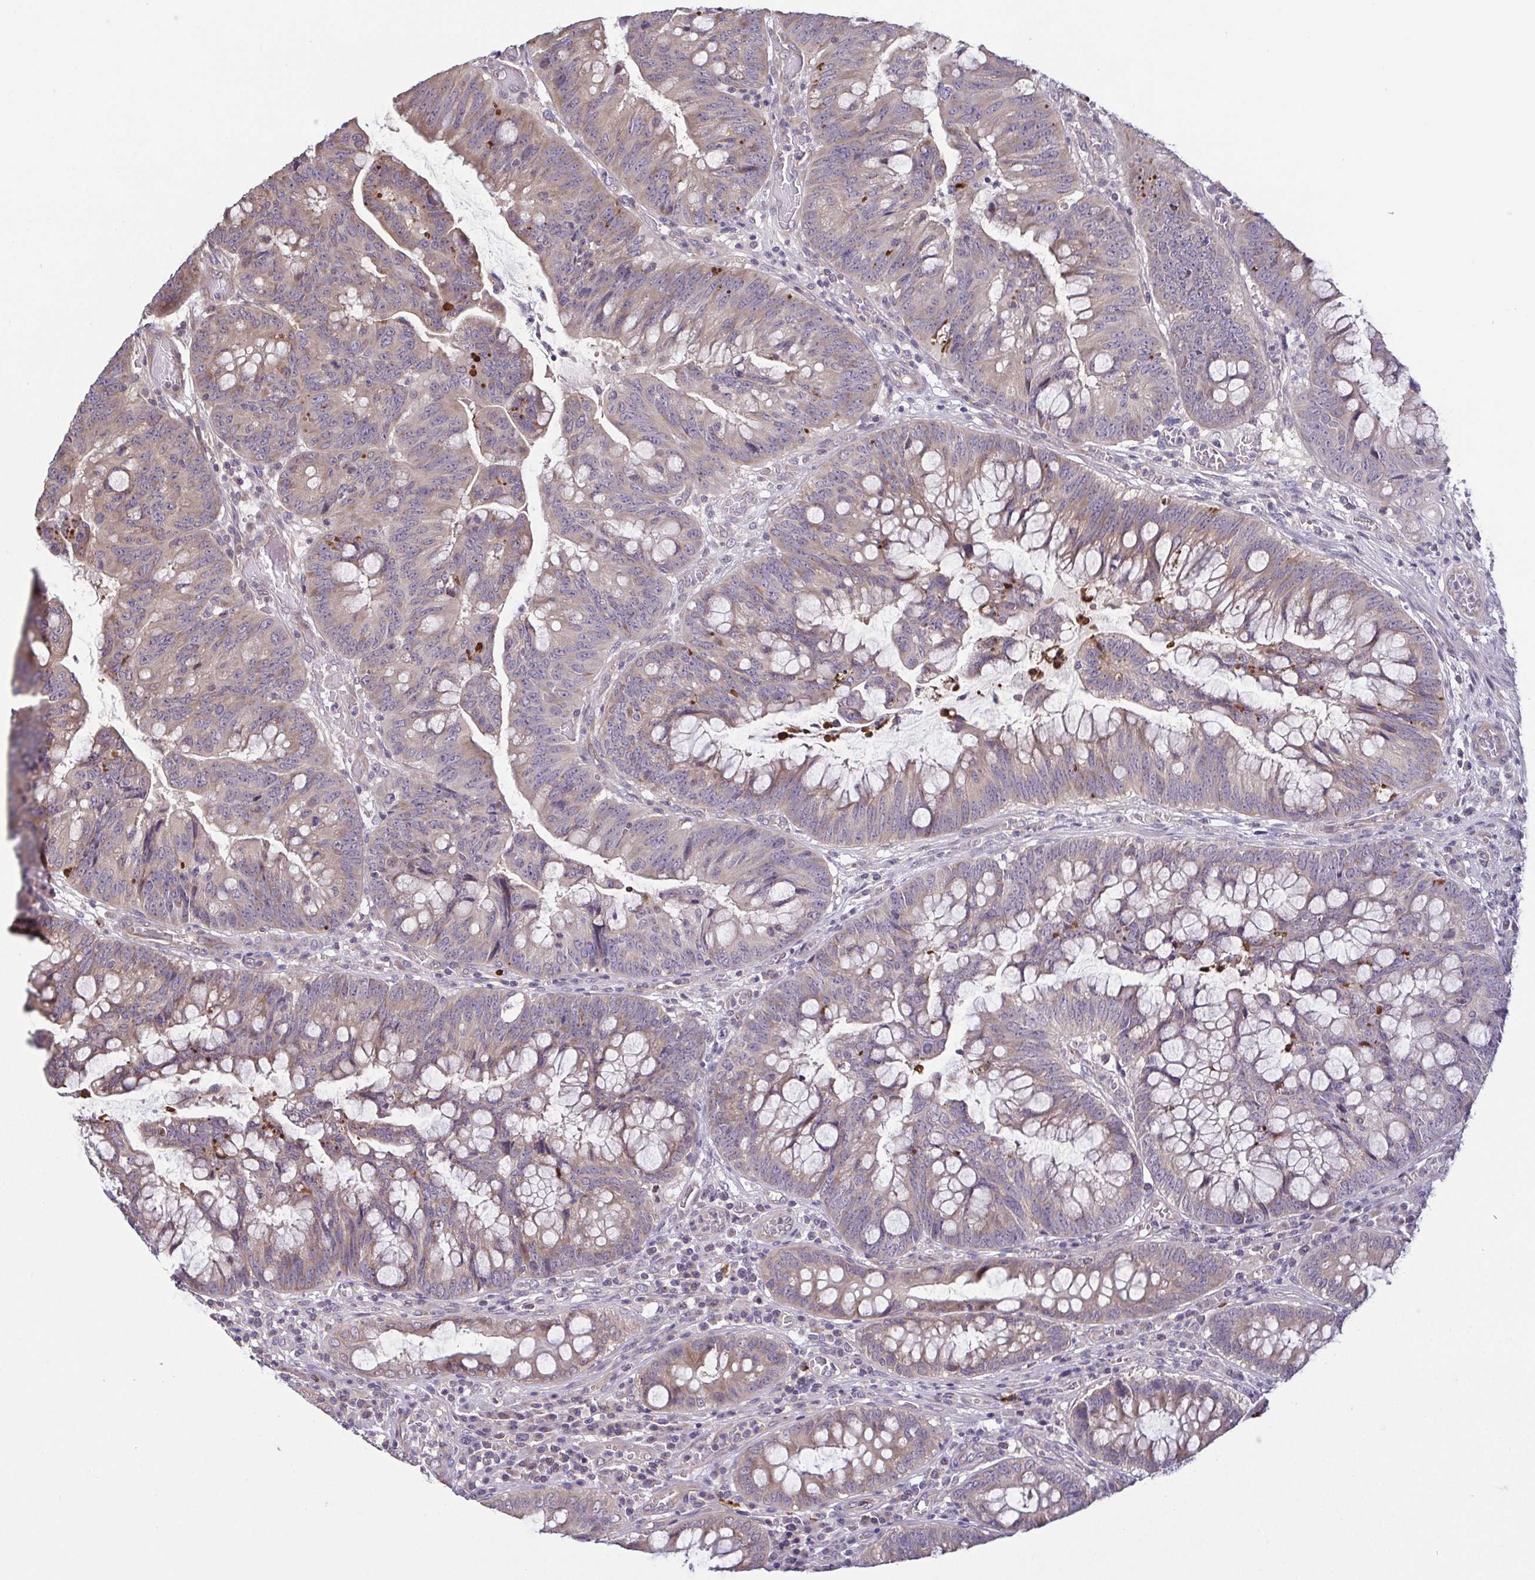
{"staining": {"intensity": "weak", "quantity": "25%-75%", "location": "cytoplasmic/membranous"}, "tissue": "colorectal cancer", "cell_type": "Tumor cells", "image_type": "cancer", "snomed": [{"axis": "morphology", "description": "Adenocarcinoma, NOS"}, {"axis": "topography", "description": "Colon"}], "caption": "Colorectal cancer (adenocarcinoma) stained for a protein (brown) displays weak cytoplasmic/membranous positive positivity in approximately 25%-75% of tumor cells.", "gene": "OSBPL7", "patient": {"sex": "male", "age": 62}}